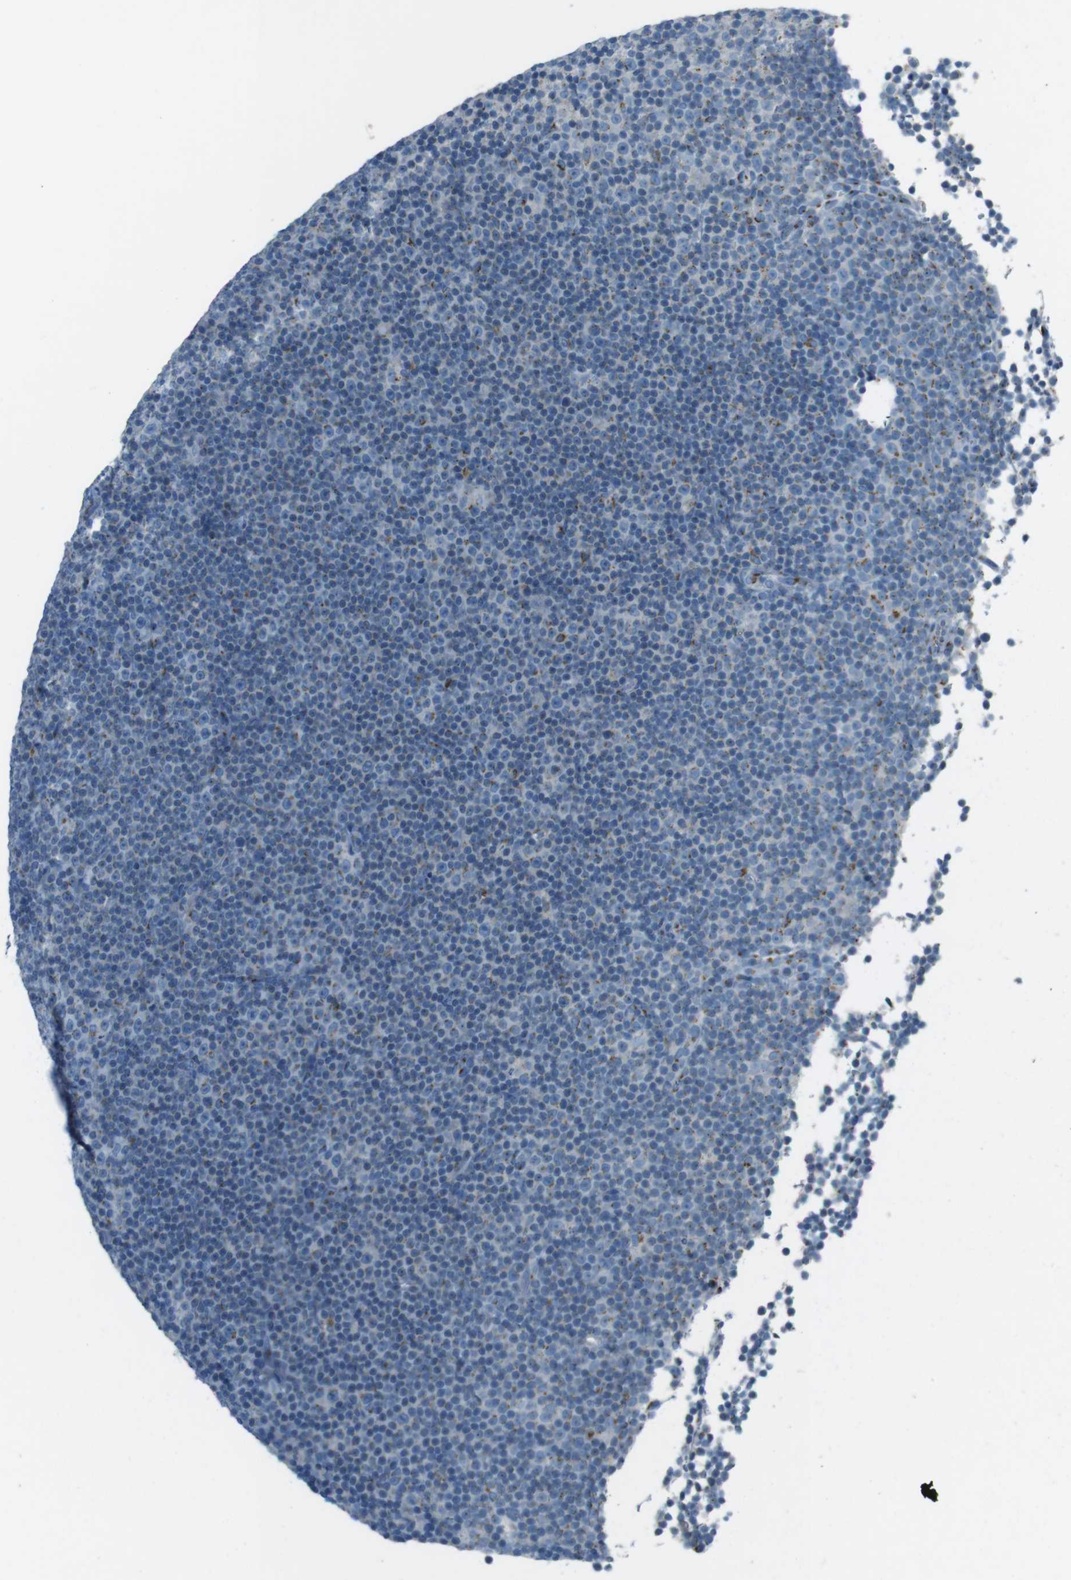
{"staining": {"intensity": "moderate", "quantity": "<25%", "location": "cytoplasmic/membranous"}, "tissue": "lymphoma", "cell_type": "Tumor cells", "image_type": "cancer", "snomed": [{"axis": "morphology", "description": "Malignant lymphoma, non-Hodgkin's type, Low grade"}, {"axis": "topography", "description": "Lymph node"}], "caption": "The micrograph displays staining of malignant lymphoma, non-Hodgkin's type (low-grade), revealing moderate cytoplasmic/membranous protein positivity (brown color) within tumor cells.", "gene": "TXNDC15", "patient": {"sex": "female", "age": 67}}